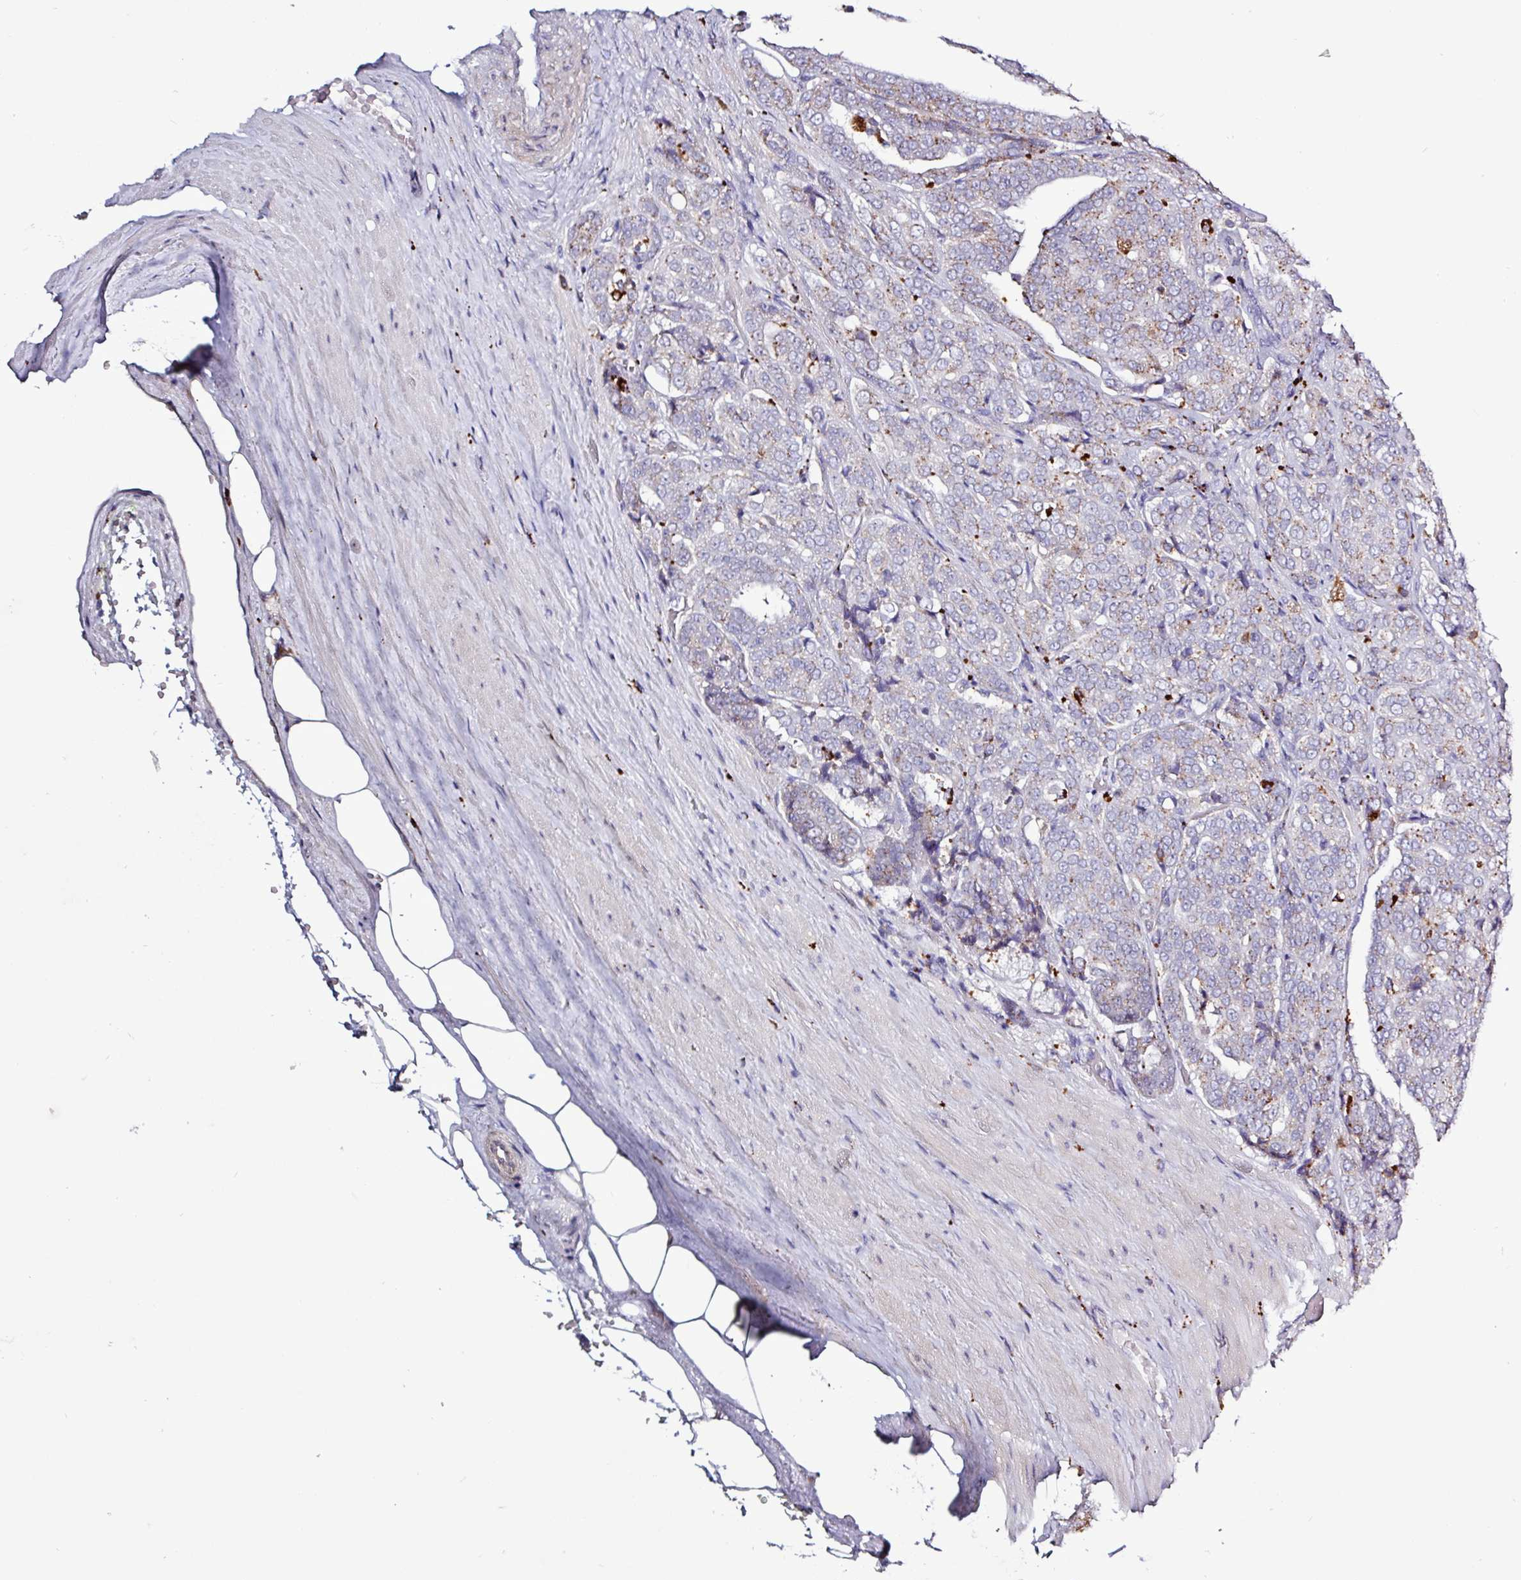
{"staining": {"intensity": "moderate", "quantity": "25%-75%", "location": "cytoplasmic/membranous"}, "tissue": "prostate cancer", "cell_type": "Tumor cells", "image_type": "cancer", "snomed": [{"axis": "morphology", "description": "Adenocarcinoma, High grade"}, {"axis": "topography", "description": "Prostate"}], "caption": "A brown stain shows moderate cytoplasmic/membranous staining of a protein in high-grade adenocarcinoma (prostate) tumor cells.", "gene": "AMIGO2", "patient": {"sex": "male", "age": 68}}